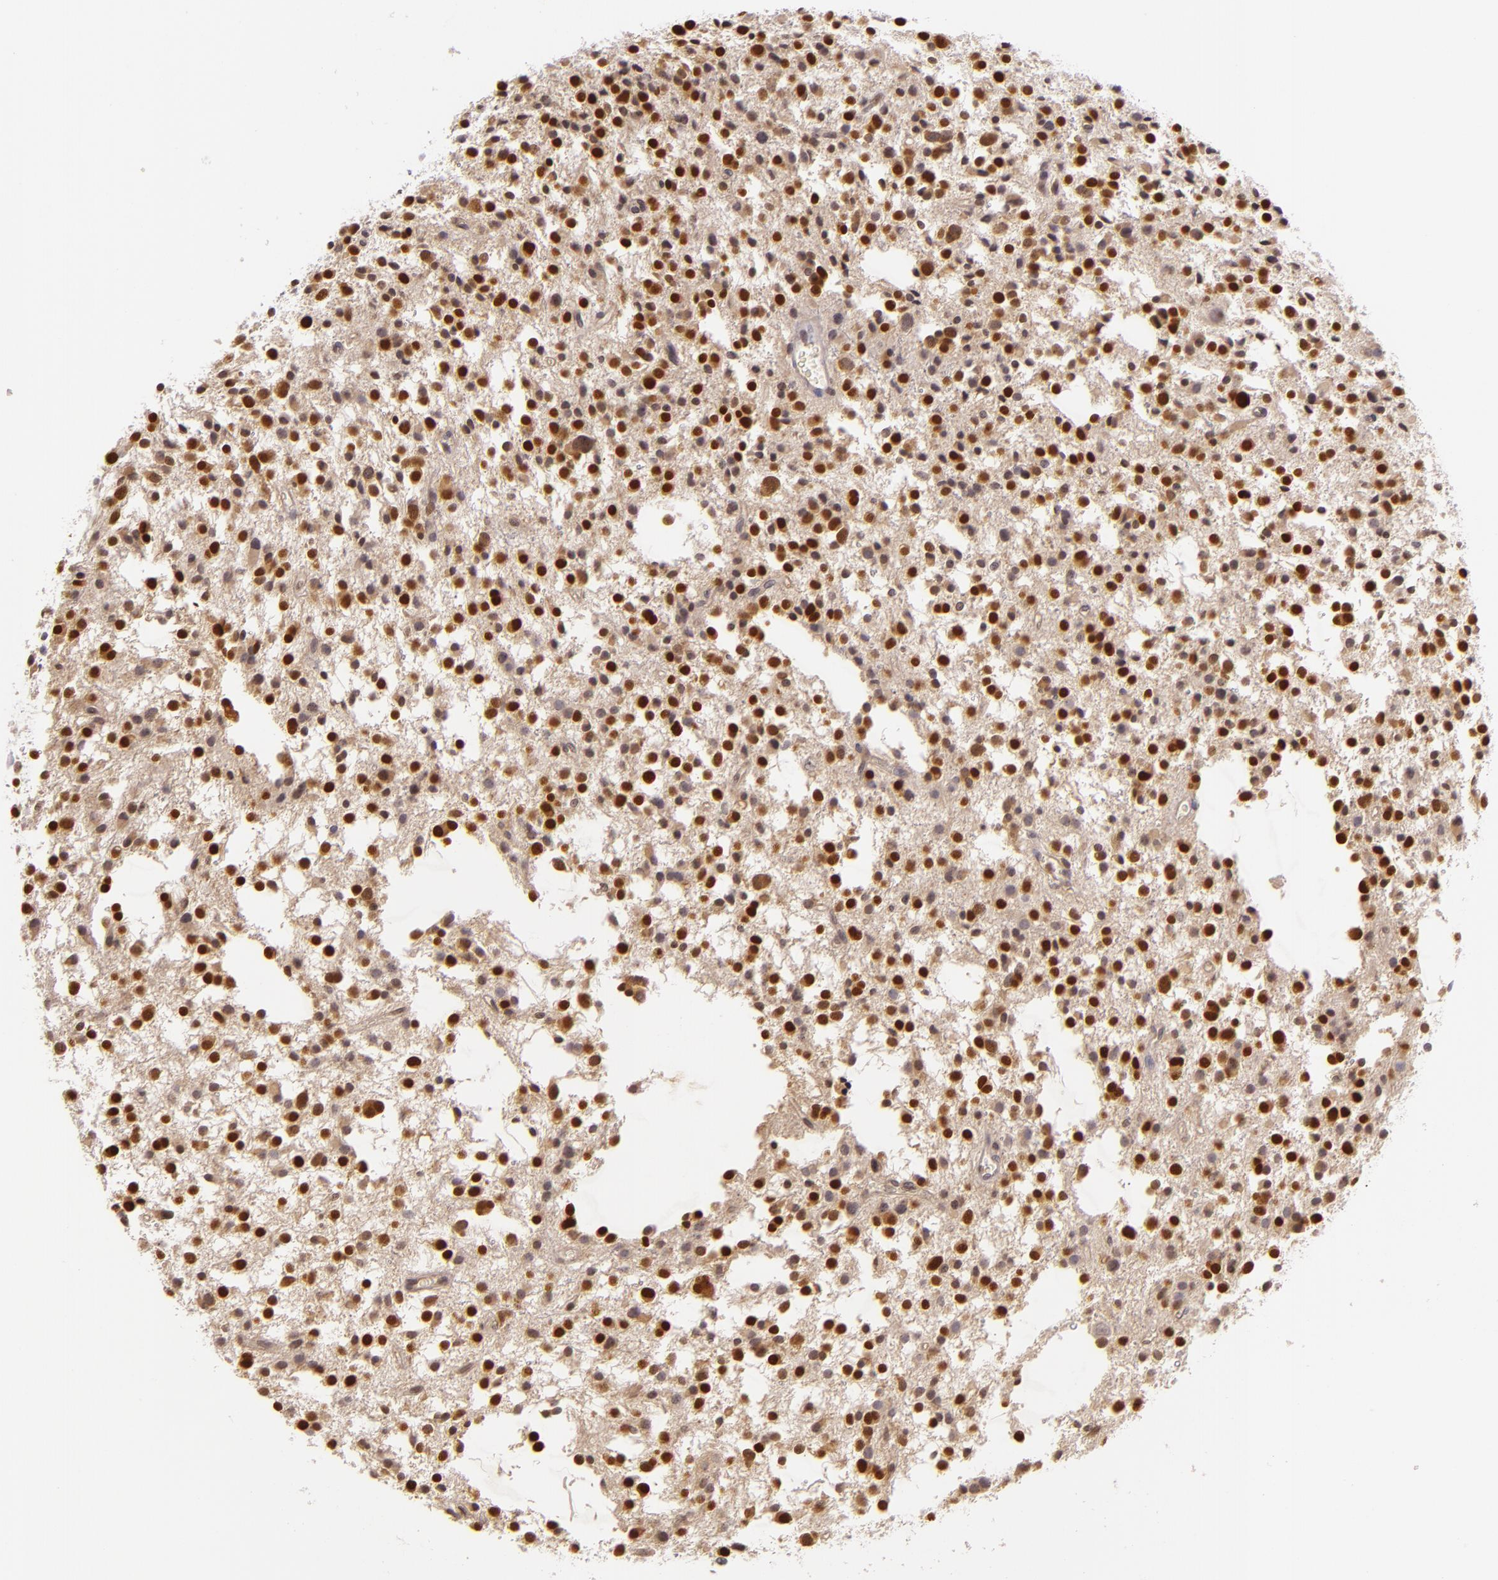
{"staining": {"intensity": "moderate", "quantity": "<25%", "location": "cytoplasmic/membranous,nuclear"}, "tissue": "glioma", "cell_type": "Tumor cells", "image_type": "cancer", "snomed": [{"axis": "morphology", "description": "Glioma, malignant, Low grade"}, {"axis": "topography", "description": "Brain"}], "caption": "There is low levels of moderate cytoplasmic/membranous and nuclear staining in tumor cells of glioma, as demonstrated by immunohistochemical staining (brown color).", "gene": "IMPDH1", "patient": {"sex": "female", "age": 36}}